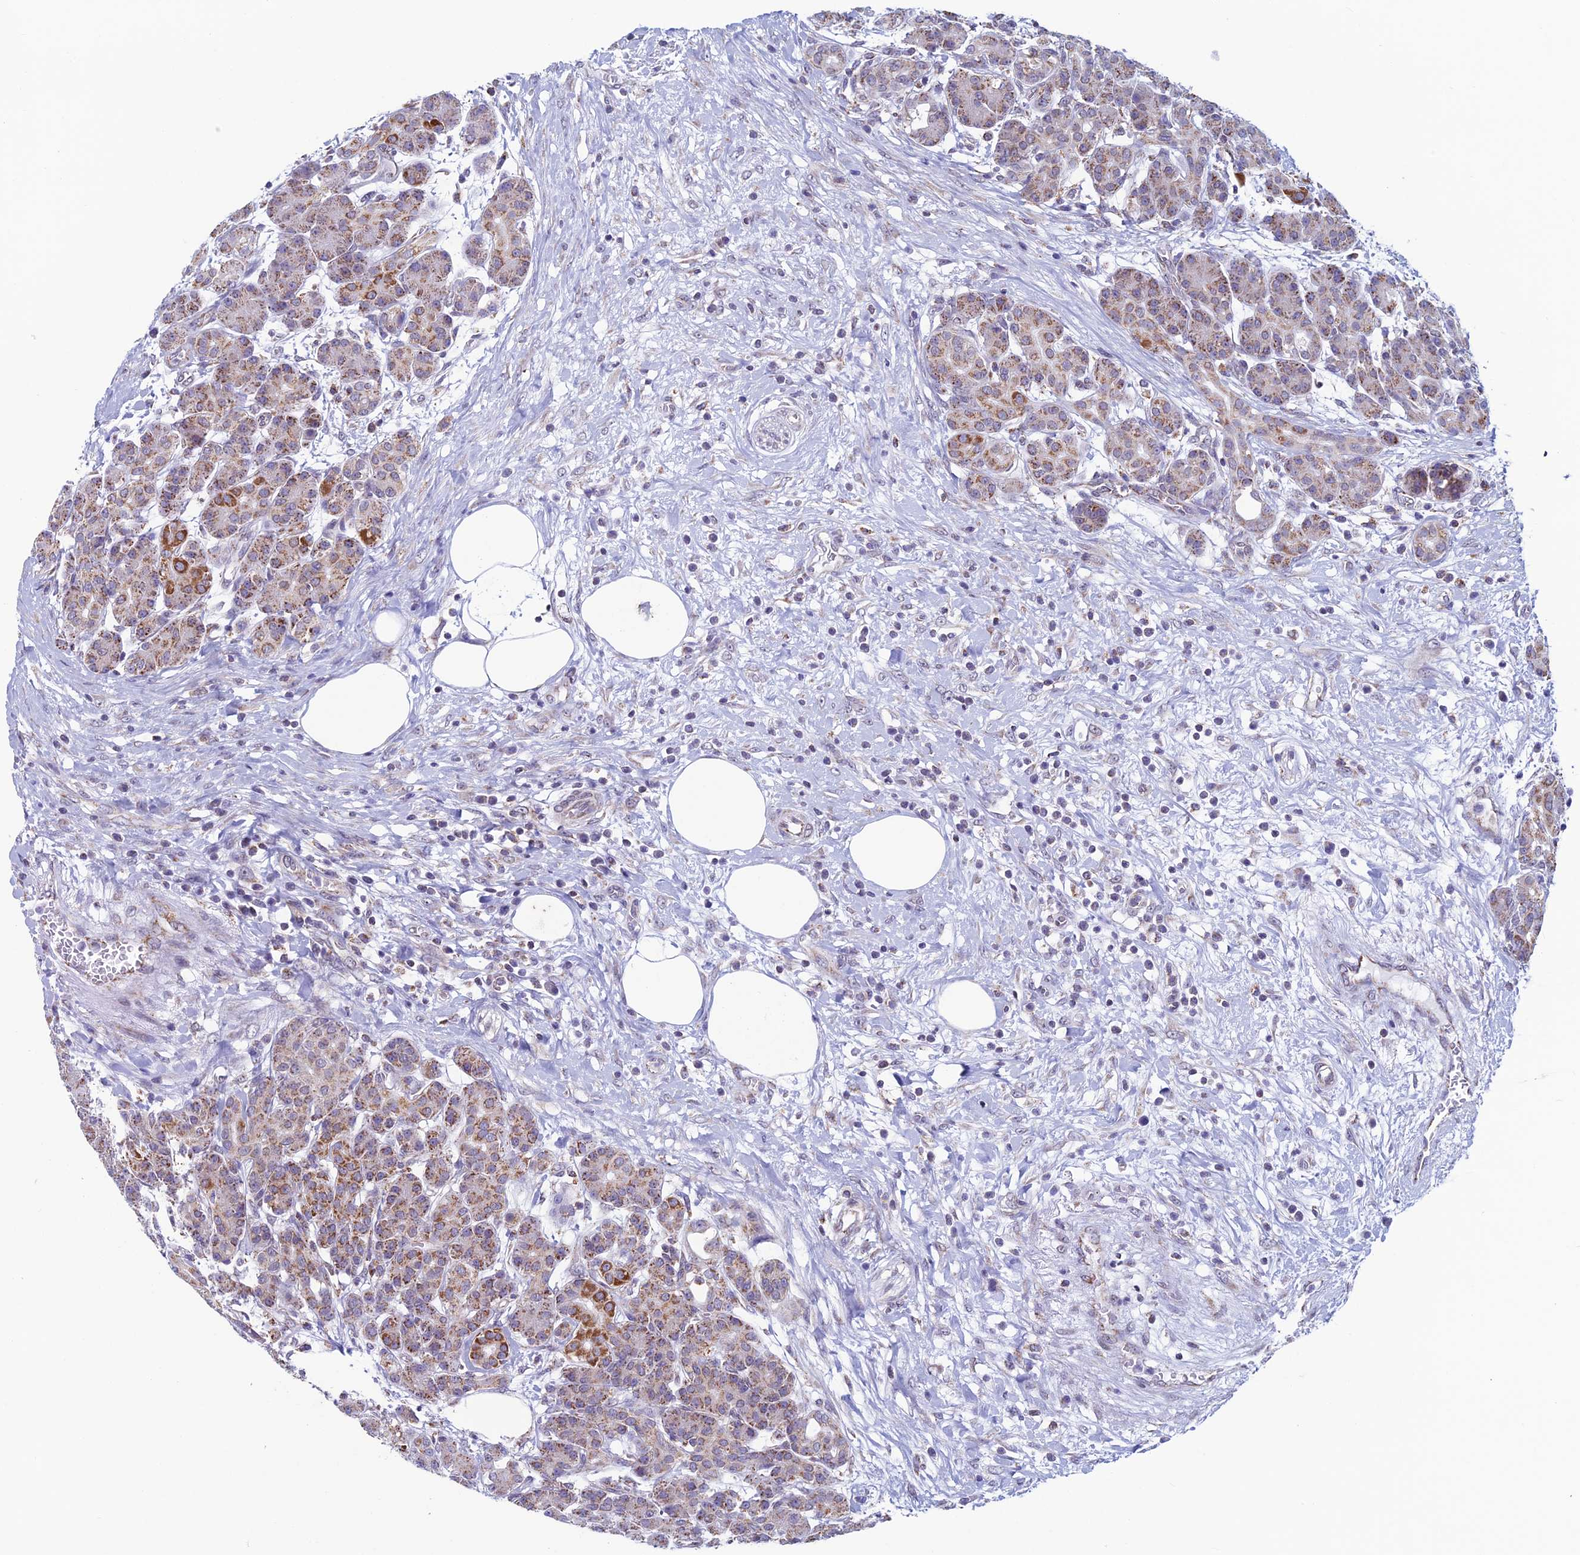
{"staining": {"intensity": "moderate", "quantity": ">75%", "location": "cytoplasmic/membranous"}, "tissue": "pancreas", "cell_type": "Exocrine glandular cells", "image_type": "normal", "snomed": [{"axis": "morphology", "description": "Normal tissue, NOS"}, {"axis": "topography", "description": "Pancreas"}], "caption": "This is a histology image of immunohistochemistry (IHC) staining of benign pancreas, which shows moderate positivity in the cytoplasmic/membranous of exocrine glandular cells.", "gene": "ZNG1A", "patient": {"sex": "male", "age": 63}}